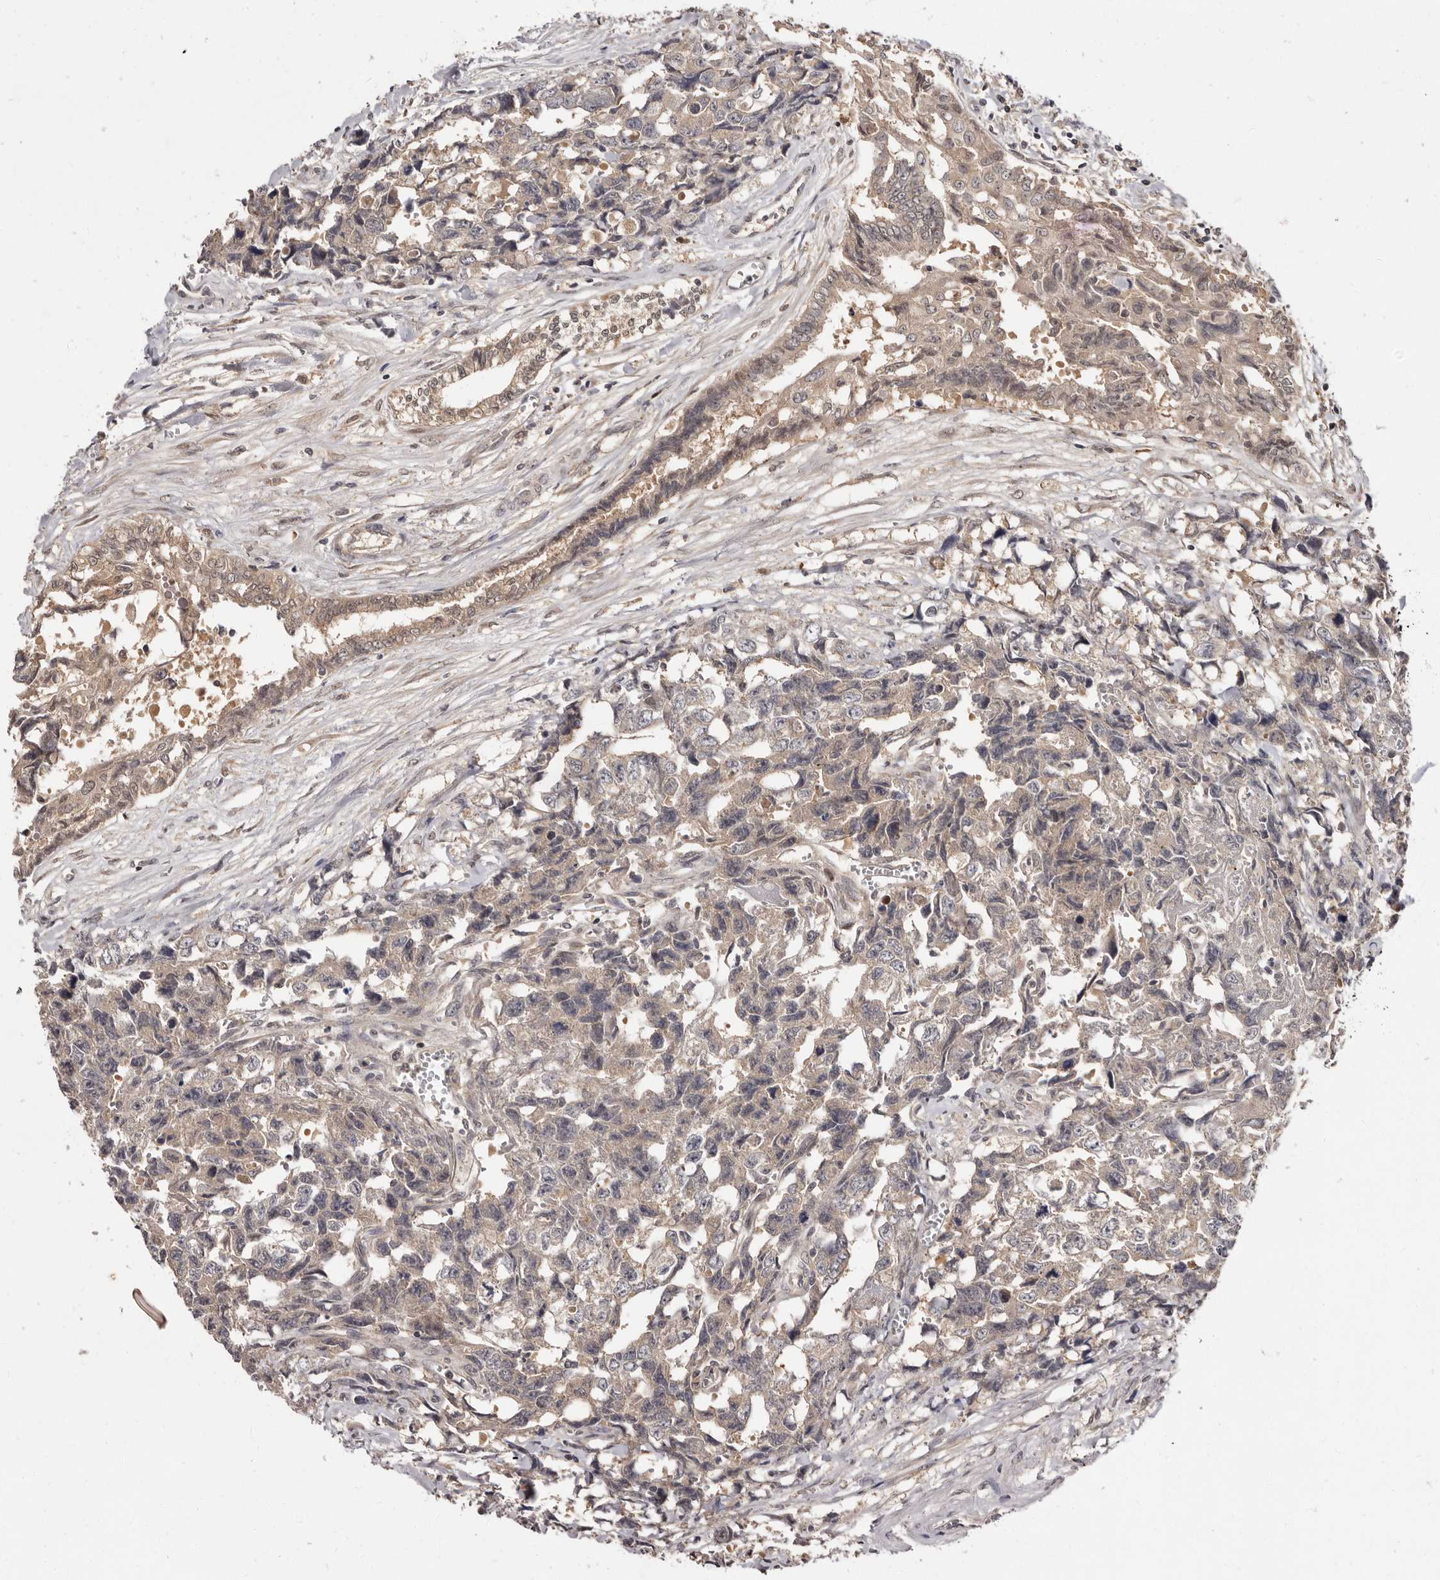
{"staining": {"intensity": "weak", "quantity": "25%-75%", "location": "cytoplasmic/membranous"}, "tissue": "testis cancer", "cell_type": "Tumor cells", "image_type": "cancer", "snomed": [{"axis": "morphology", "description": "Carcinoma, Embryonal, NOS"}, {"axis": "topography", "description": "Testis"}], "caption": "This is a photomicrograph of immunohistochemistry staining of testis cancer (embryonal carcinoma), which shows weak staining in the cytoplasmic/membranous of tumor cells.", "gene": "INAVA", "patient": {"sex": "male", "age": 31}}